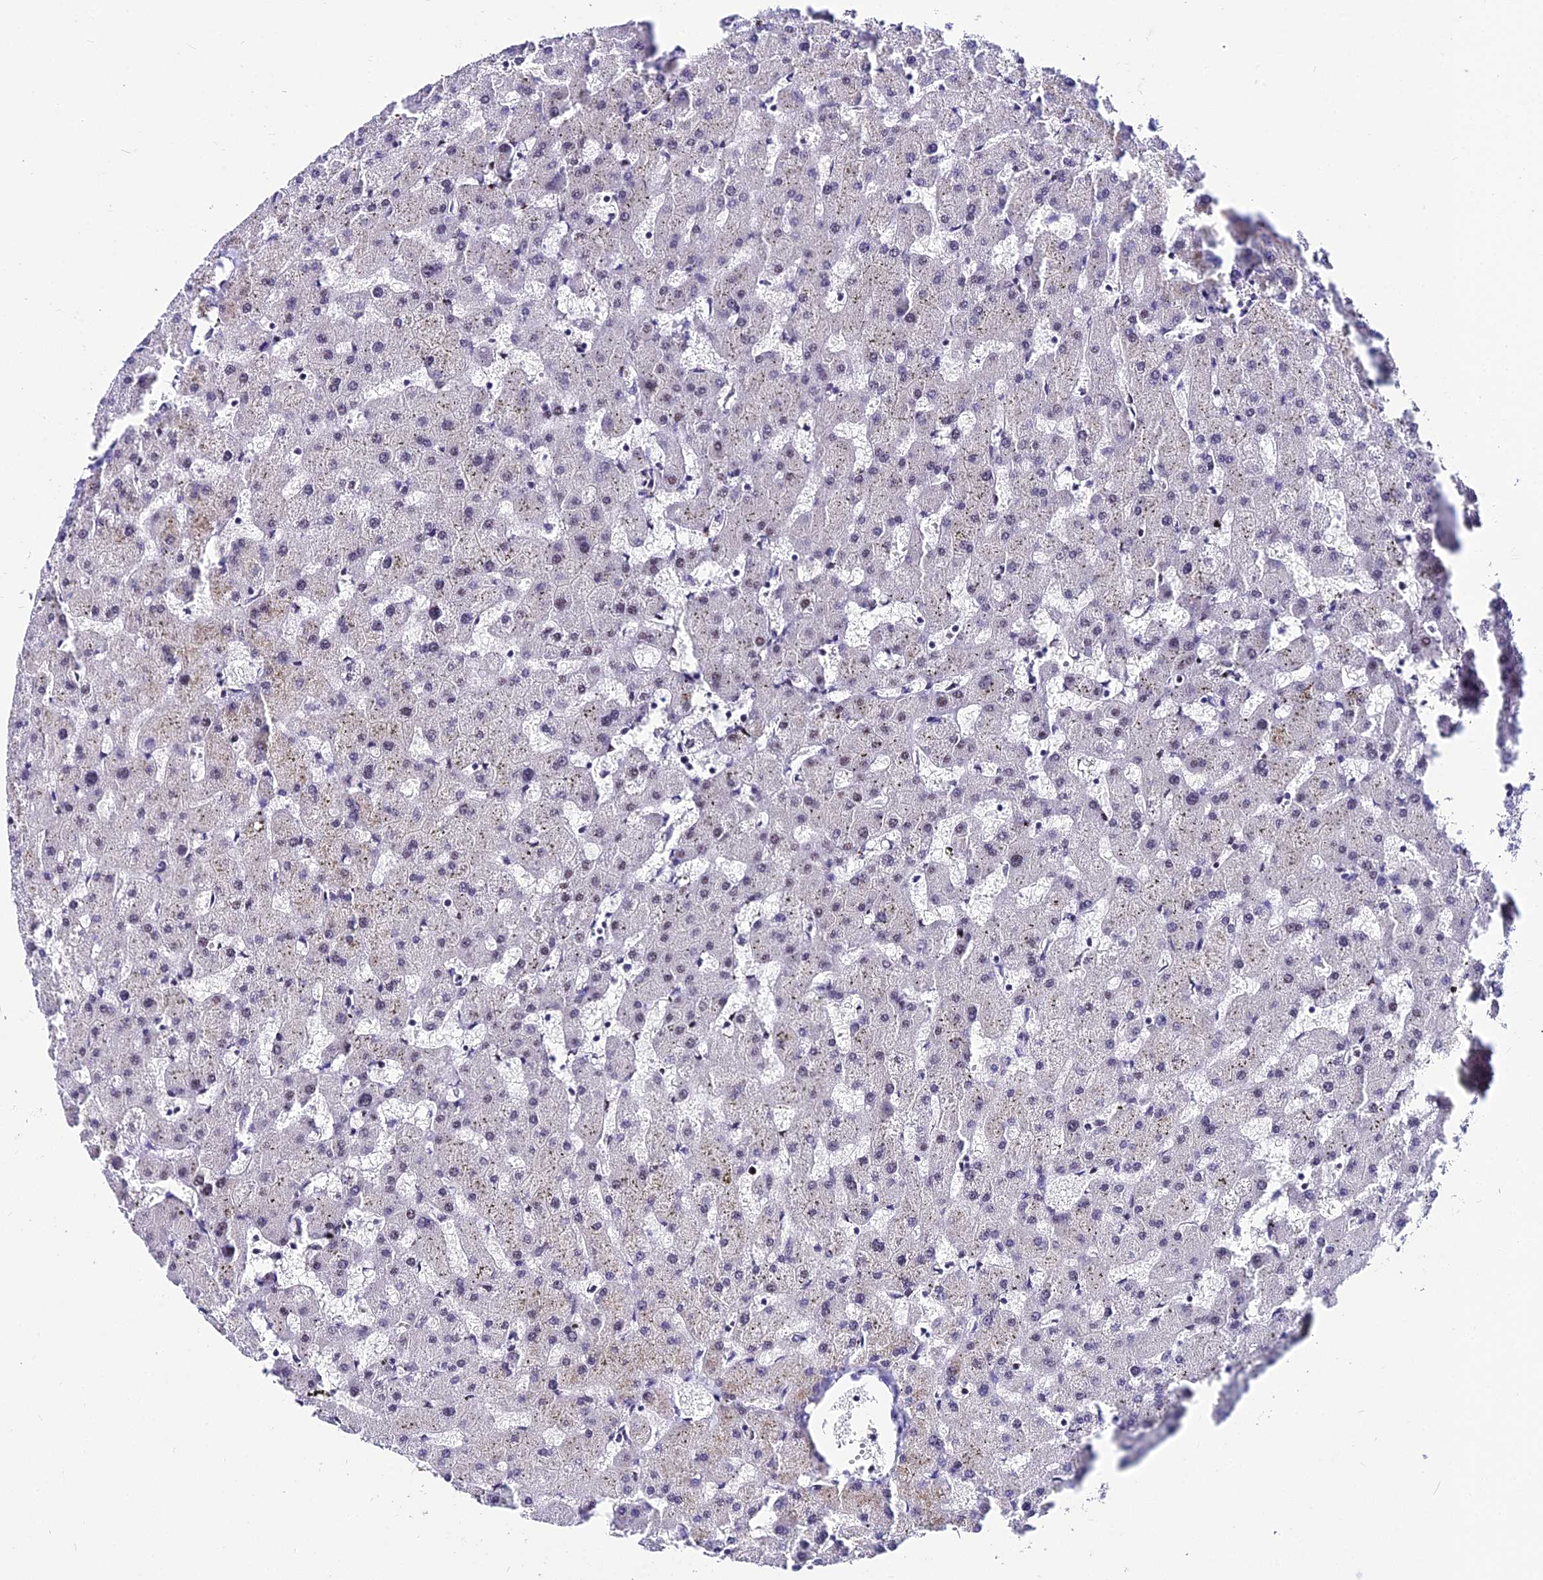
{"staining": {"intensity": "moderate", "quantity": "25%-75%", "location": "nuclear"}, "tissue": "liver", "cell_type": "Cholangiocytes", "image_type": "normal", "snomed": [{"axis": "morphology", "description": "Normal tissue, NOS"}, {"axis": "topography", "description": "Liver"}], "caption": "The histopathology image demonstrates staining of benign liver, revealing moderate nuclear protein positivity (brown color) within cholangiocytes. (brown staining indicates protein expression, while blue staining denotes nuclei).", "gene": "HNRNPH1", "patient": {"sex": "female", "age": 63}}